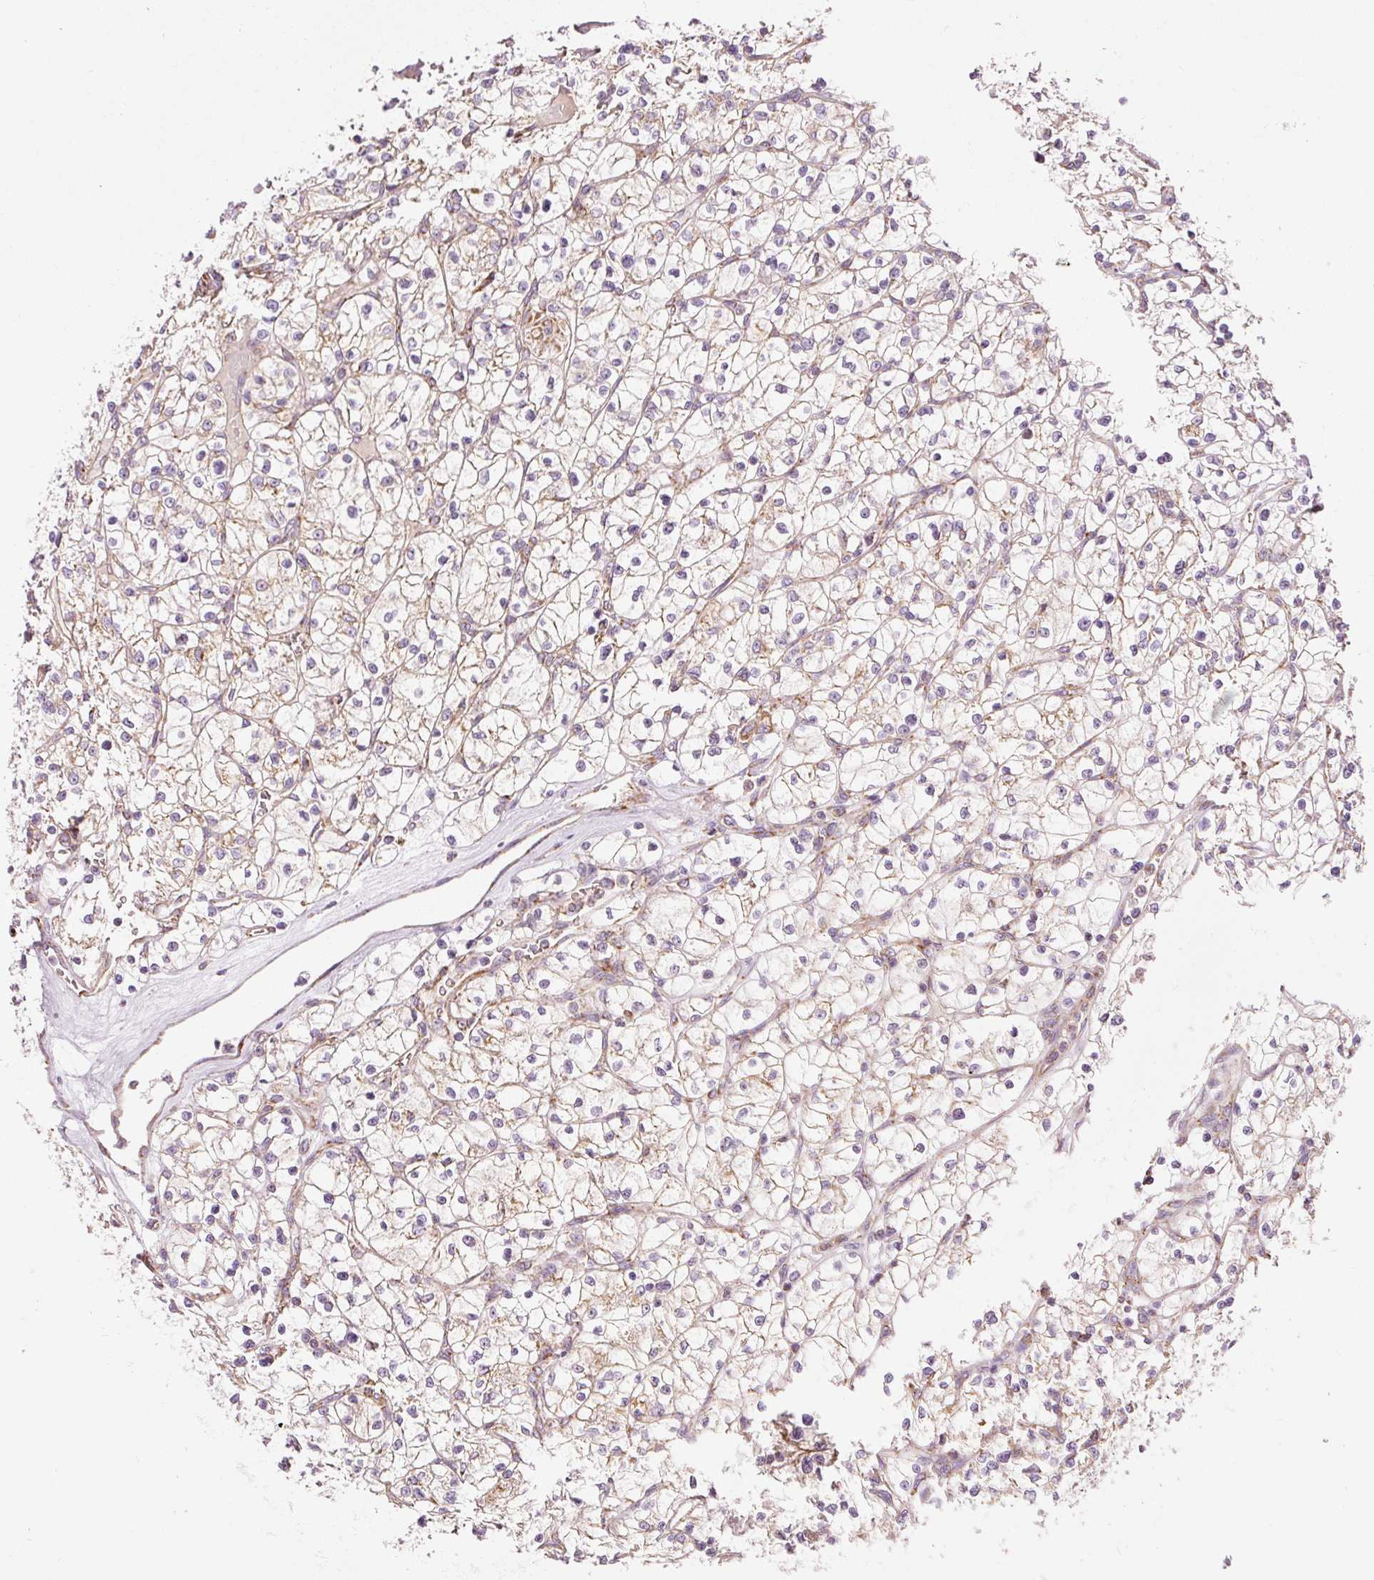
{"staining": {"intensity": "weak", "quantity": "25%-75%", "location": "cytoplasmic/membranous"}, "tissue": "renal cancer", "cell_type": "Tumor cells", "image_type": "cancer", "snomed": [{"axis": "morphology", "description": "Adenocarcinoma, NOS"}, {"axis": "topography", "description": "Kidney"}], "caption": "Renal adenocarcinoma stained for a protein (brown) demonstrates weak cytoplasmic/membranous positive staining in approximately 25%-75% of tumor cells.", "gene": "NDUFB4", "patient": {"sex": "female", "age": 64}}